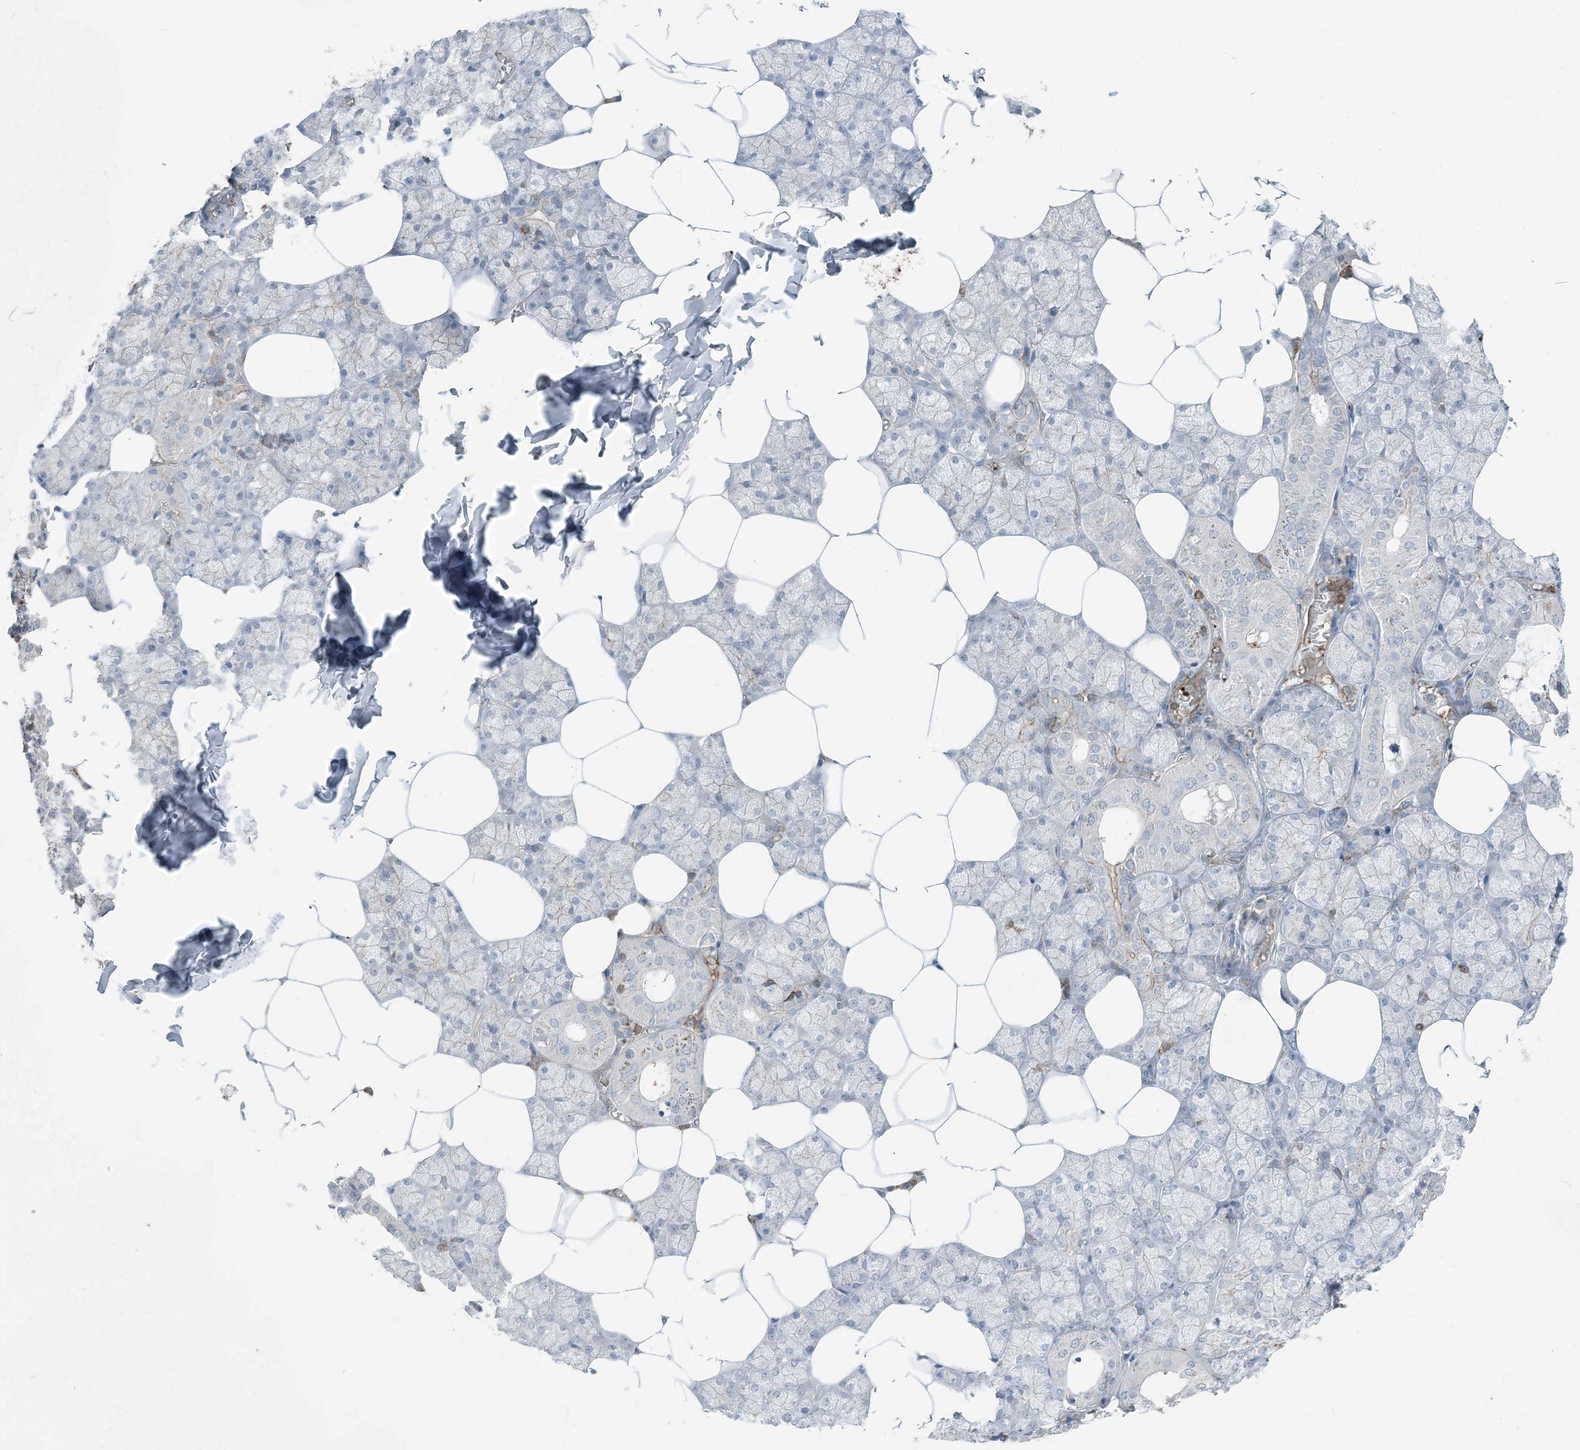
{"staining": {"intensity": "moderate", "quantity": "<25%", "location": "cytoplasmic/membranous"}, "tissue": "salivary gland", "cell_type": "Glandular cells", "image_type": "normal", "snomed": [{"axis": "morphology", "description": "Normal tissue, NOS"}, {"axis": "topography", "description": "Salivary gland"}], "caption": "A micrograph of salivary gland stained for a protein exhibits moderate cytoplasmic/membranous brown staining in glandular cells. The protein is stained brown, and the nuclei are stained in blue (DAB (3,3'-diaminobenzidine) IHC with brightfield microscopy, high magnification).", "gene": "APOBEC3C", "patient": {"sex": "male", "age": 62}}